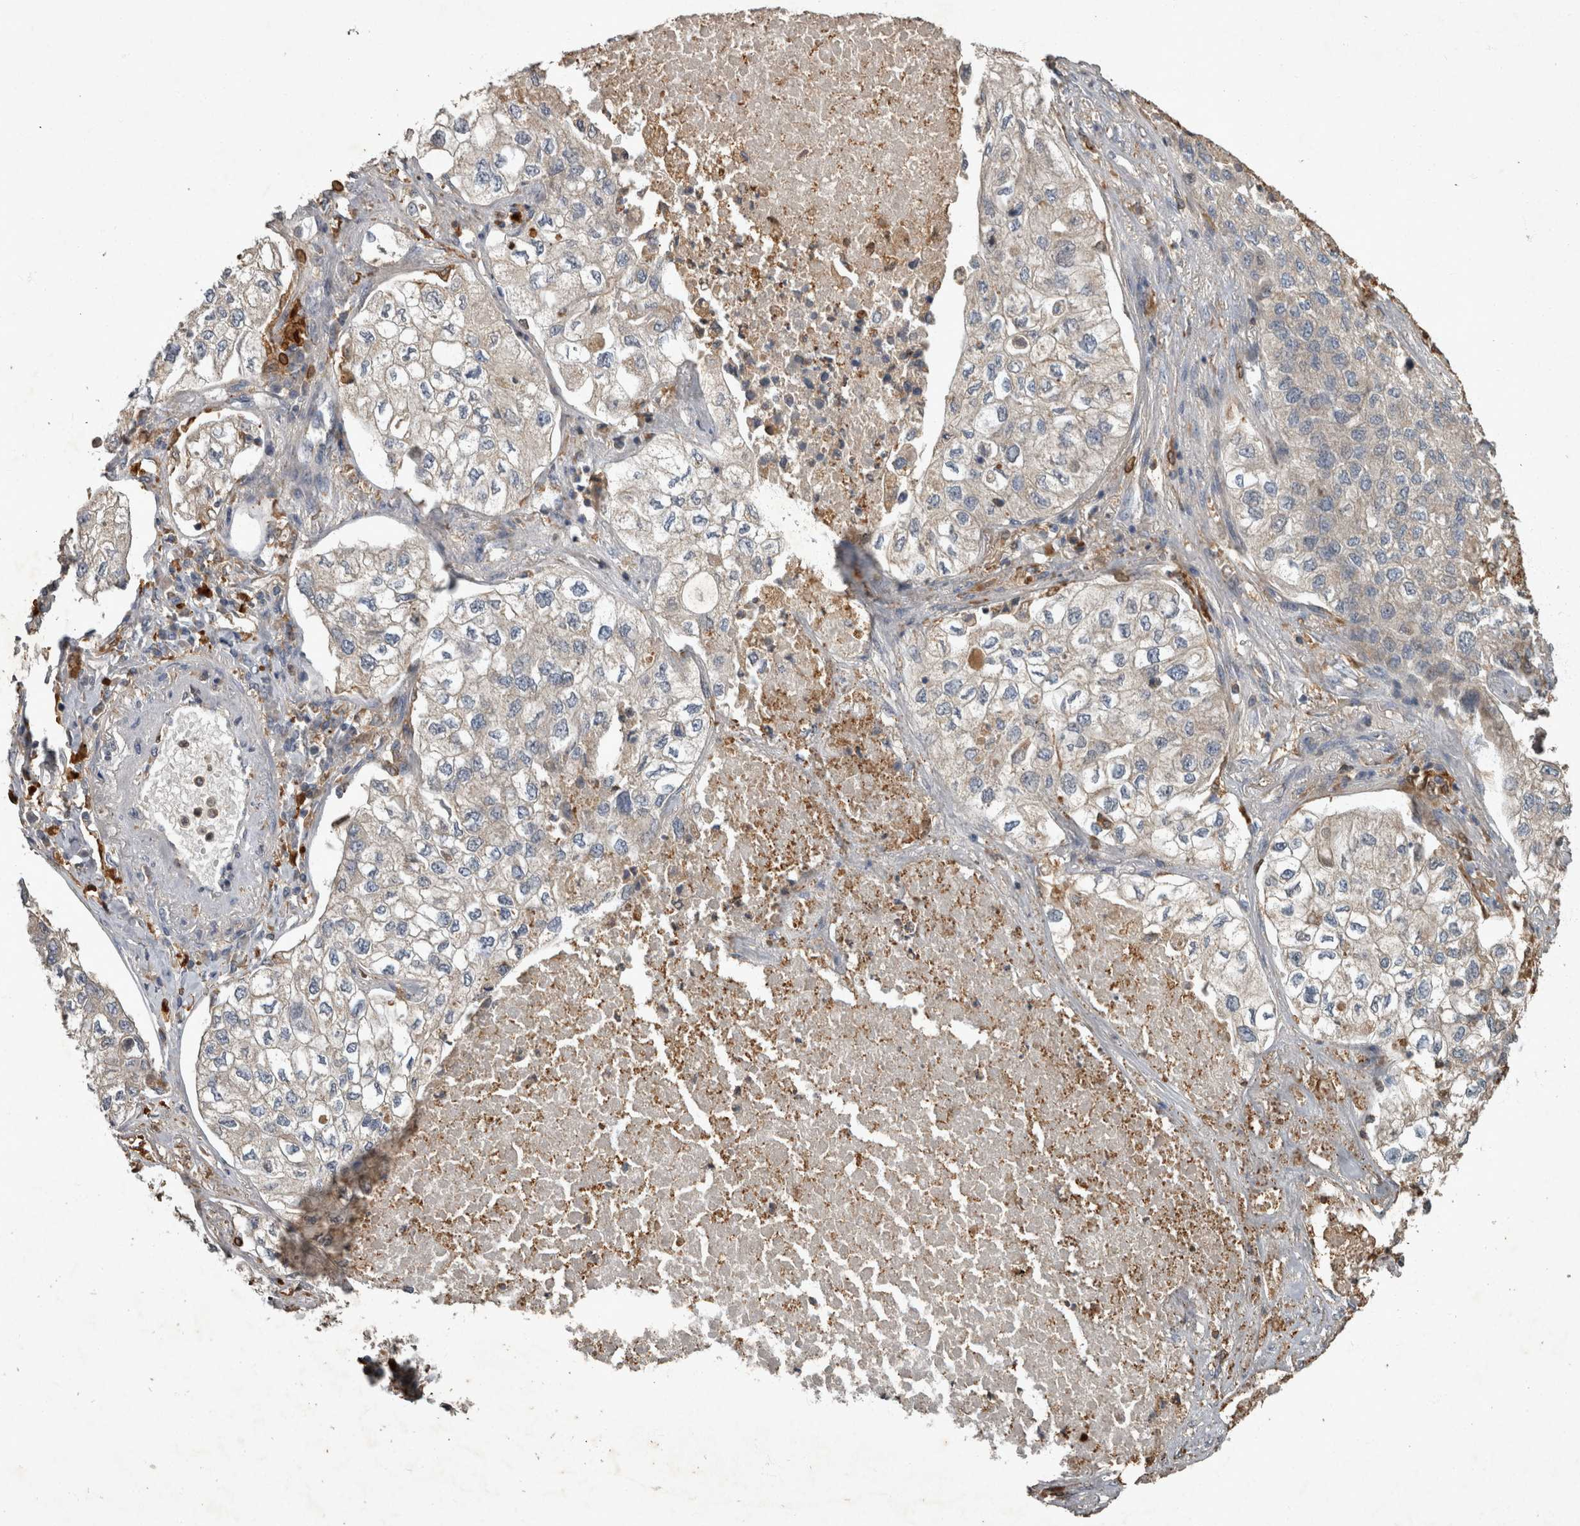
{"staining": {"intensity": "weak", "quantity": "25%-75%", "location": "cytoplasmic/membranous"}, "tissue": "lung cancer", "cell_type": "Tumor cells", "image_type": "cancer", "snomed": [{"axis": "morphology", "description": "Adenocarcinoma, NOS"}, {"axis": "topography", "description": "Lung"}], "caption": "Adenocarcinoma (lung) stained with DAB immunohistochemistry (IHC) reveals low levels of weak cytoplasmic/membranous staining in about 25%-75% of tumor cells. Nuclei are stained in blue.", "gene": "PPP1R3C", "patient": {"sex": "male", "age": 63}}